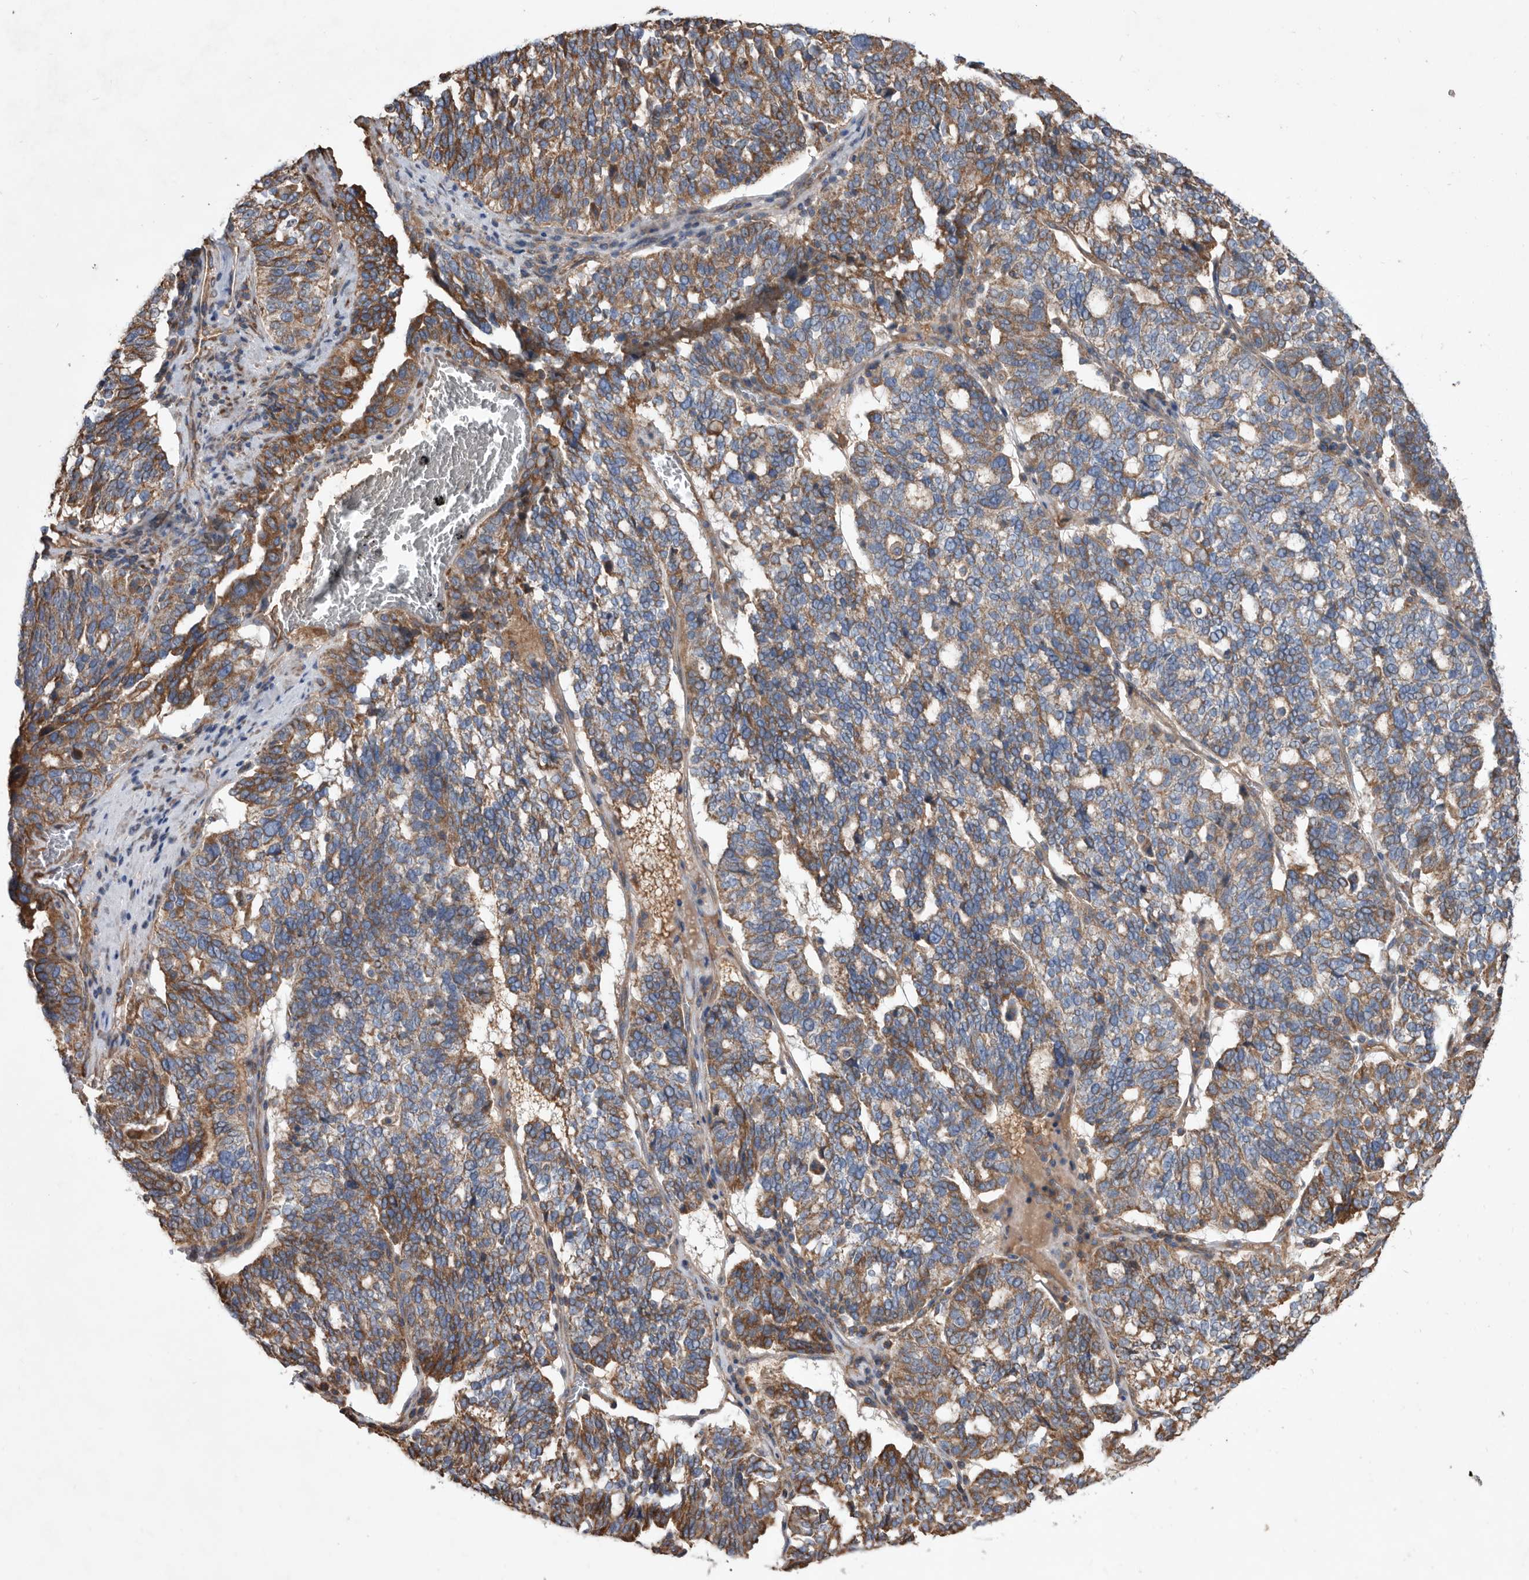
{"staining": {"intensity": "moderate", "quantity": ">75%", "location": "cytoplasmic/membranous"}, "tissue": "ovarian cancer", "cell_type": "Tumor cells", "image_type": "cancer", "snomed": [{"axis": "morphology", "description": "Cystadenocarcinoma, serous, NOS"}, {"axis": "topography", "description": "Ovary"}], "caption": "Brown immunohistochemical staining in human serous cystadenocarcinoma (ovarian) displays moderate cytoplasmic/membranous positivity in approximately >75% of tumor cells.", "gene": "ATP13A3", "patient": {"sex": "female", "age": 59}}